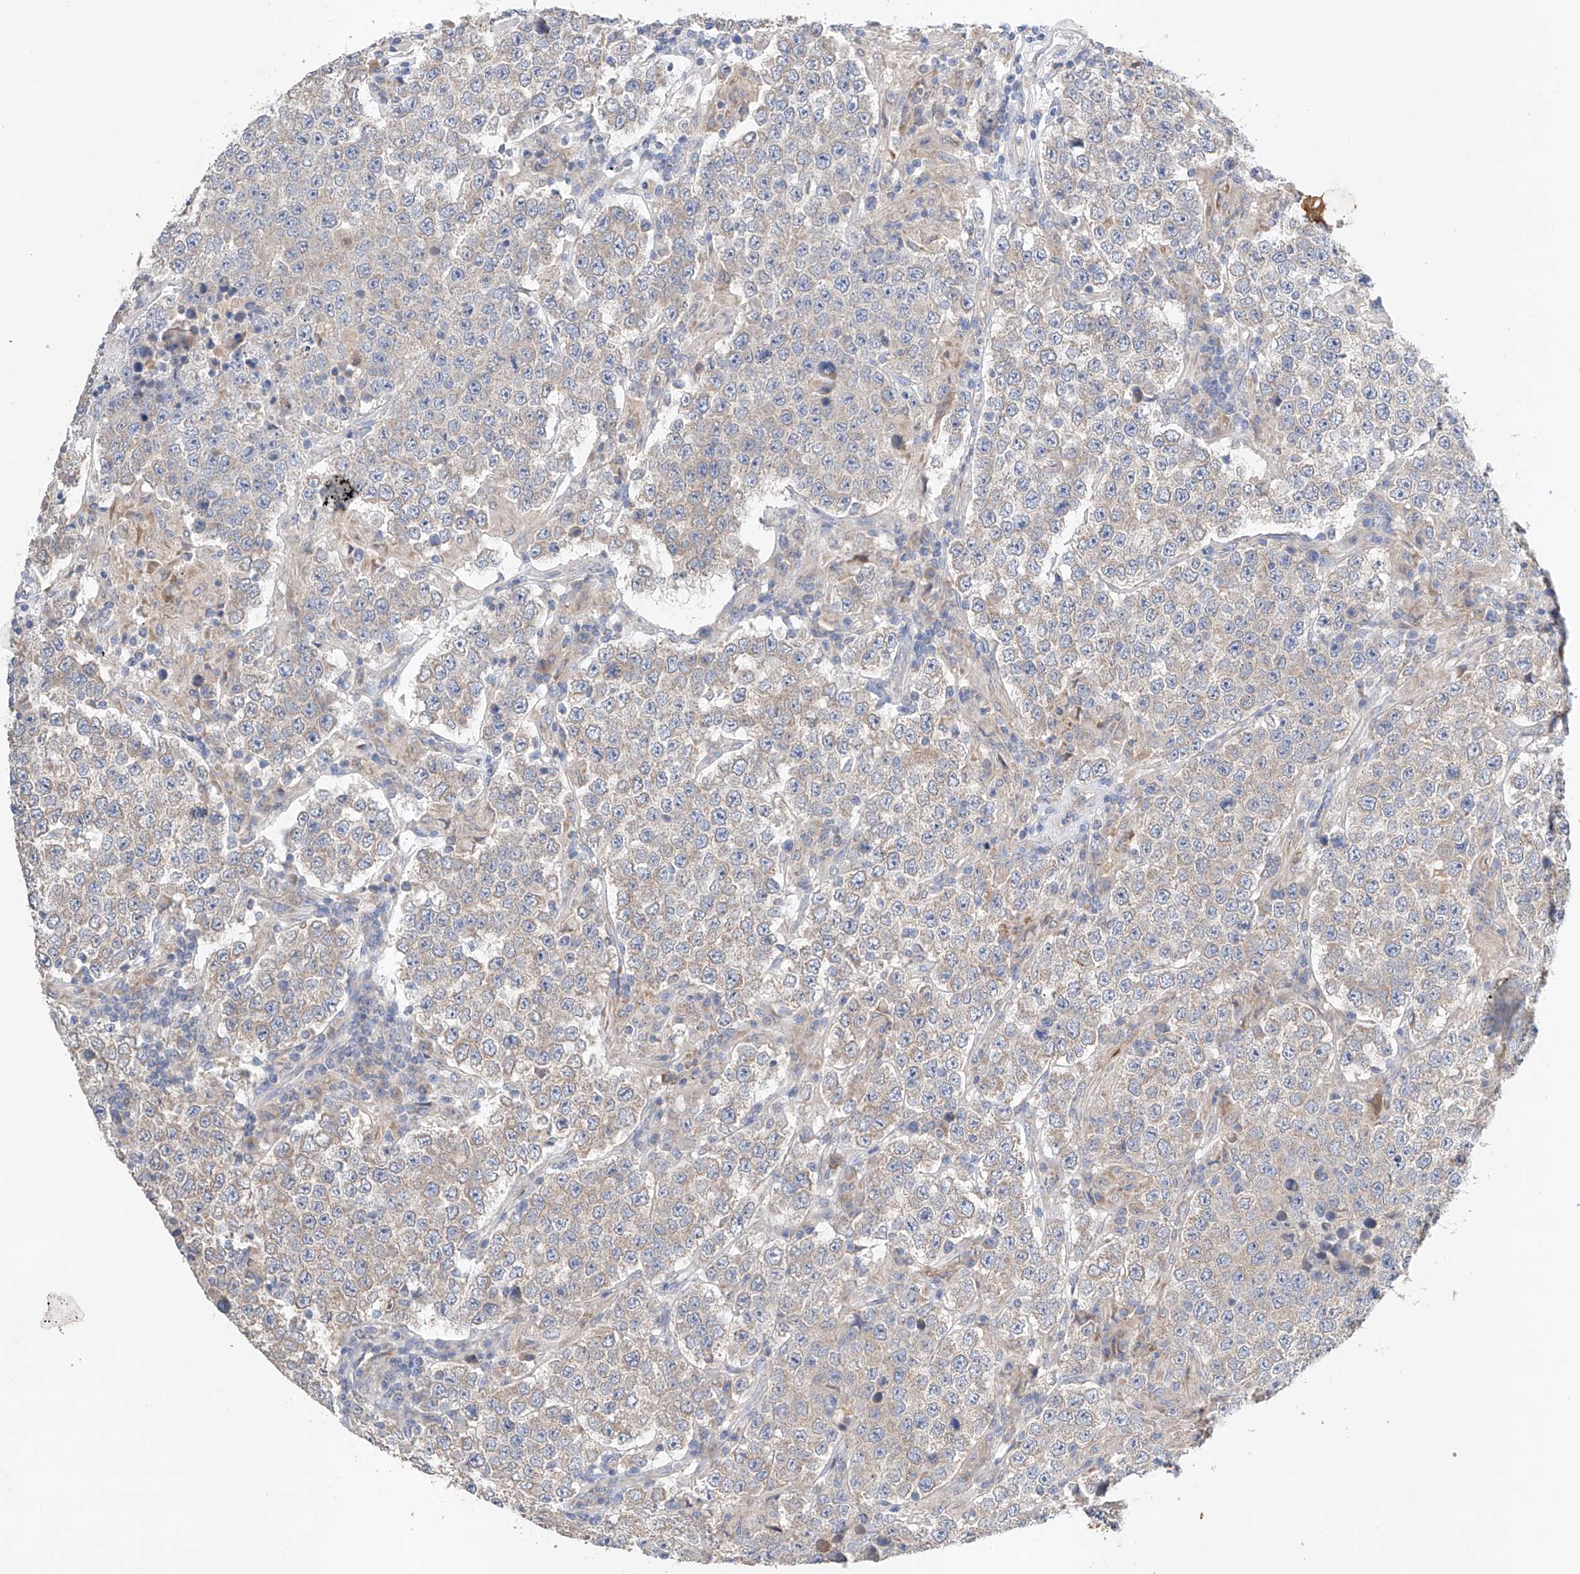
{"staining": {"intensity": "weak", "quantity": "25%-75%", "location": "cytoplasmic/membranous"}, "tissue": "testis cancer", "cell_type": "Tumor cells", "image_type": "cancer", "snomed": [{"axis": "morphology", "description": "Normal tissue, NOS"}, {"axis": "morphology", "description": "Urothelial carcinoma, High grade"}, {"axis": "morphology", "description": "Seminoma, NOS"}, {"axis": "morphology", "description": "Carcinoma, Embryonal, NOS"}, {"axis": "topography", "description": "Urinary bladder"}, {"axis": "topography", "description": "Testis"}], "caption": "Approximately 25%-75% of tumor cells in testis cancer exhibit weak cytoplasmic/membranous protein staining as visualized by brown immunohistochemical staining.", "gene": "GPC4", "patient": {"sex": "male", "age": 41}}